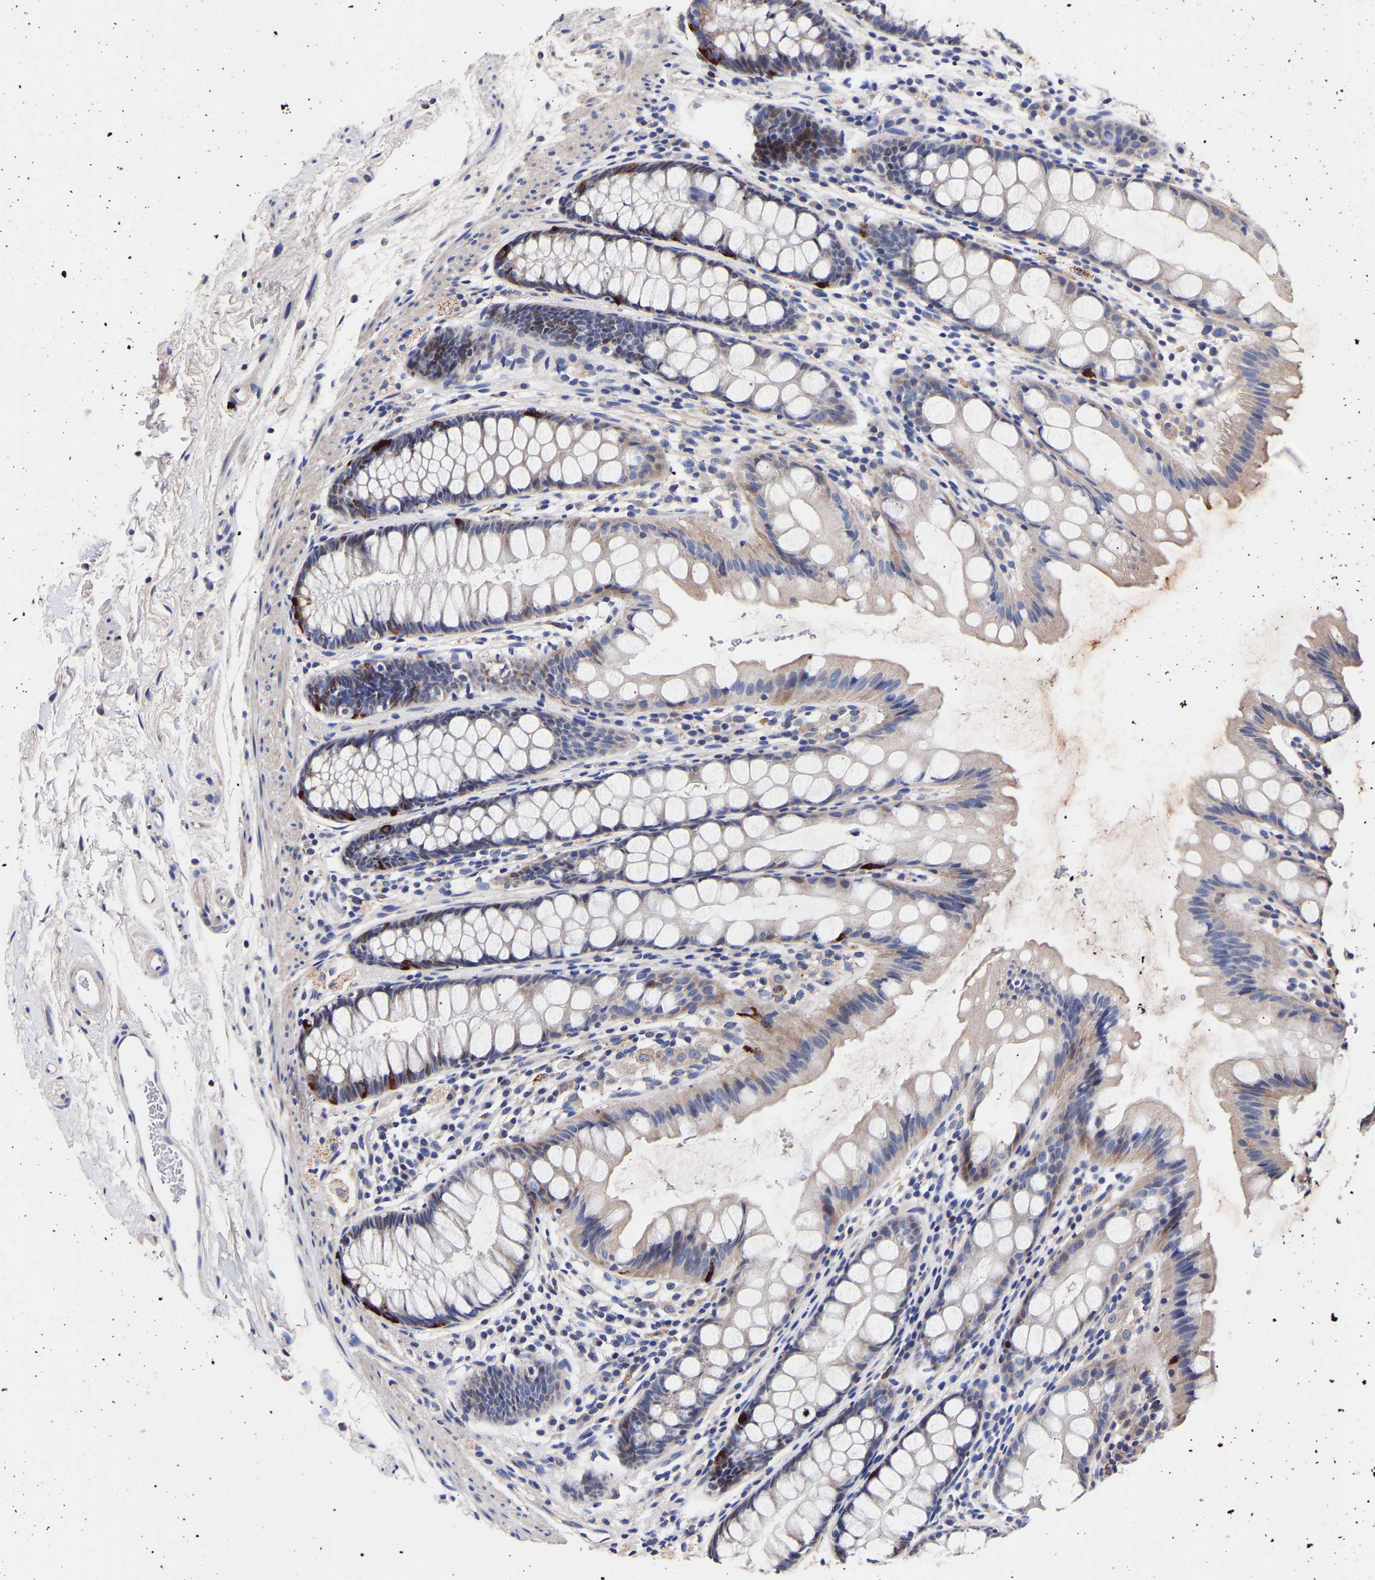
{"staining": {"intensity": "strong", "quantity": "<25%", "location": "cytoplasmic/membranous"}, "tissue": "rectum", "cell_type": "Glandular cells", "image_type": "normal", "snomed": [{"axis": "morphology", "description": "Normal tissue, NOS"}, {"axis": "topography", "description": "Rectum"}], "caption": "Protein expression analysis of benign rectum displays strong cytoplasmic/membranous staining in about <25% of glandular cells.", "gene": "SEM1", "patient": {"sex": "female", "age": 65}}